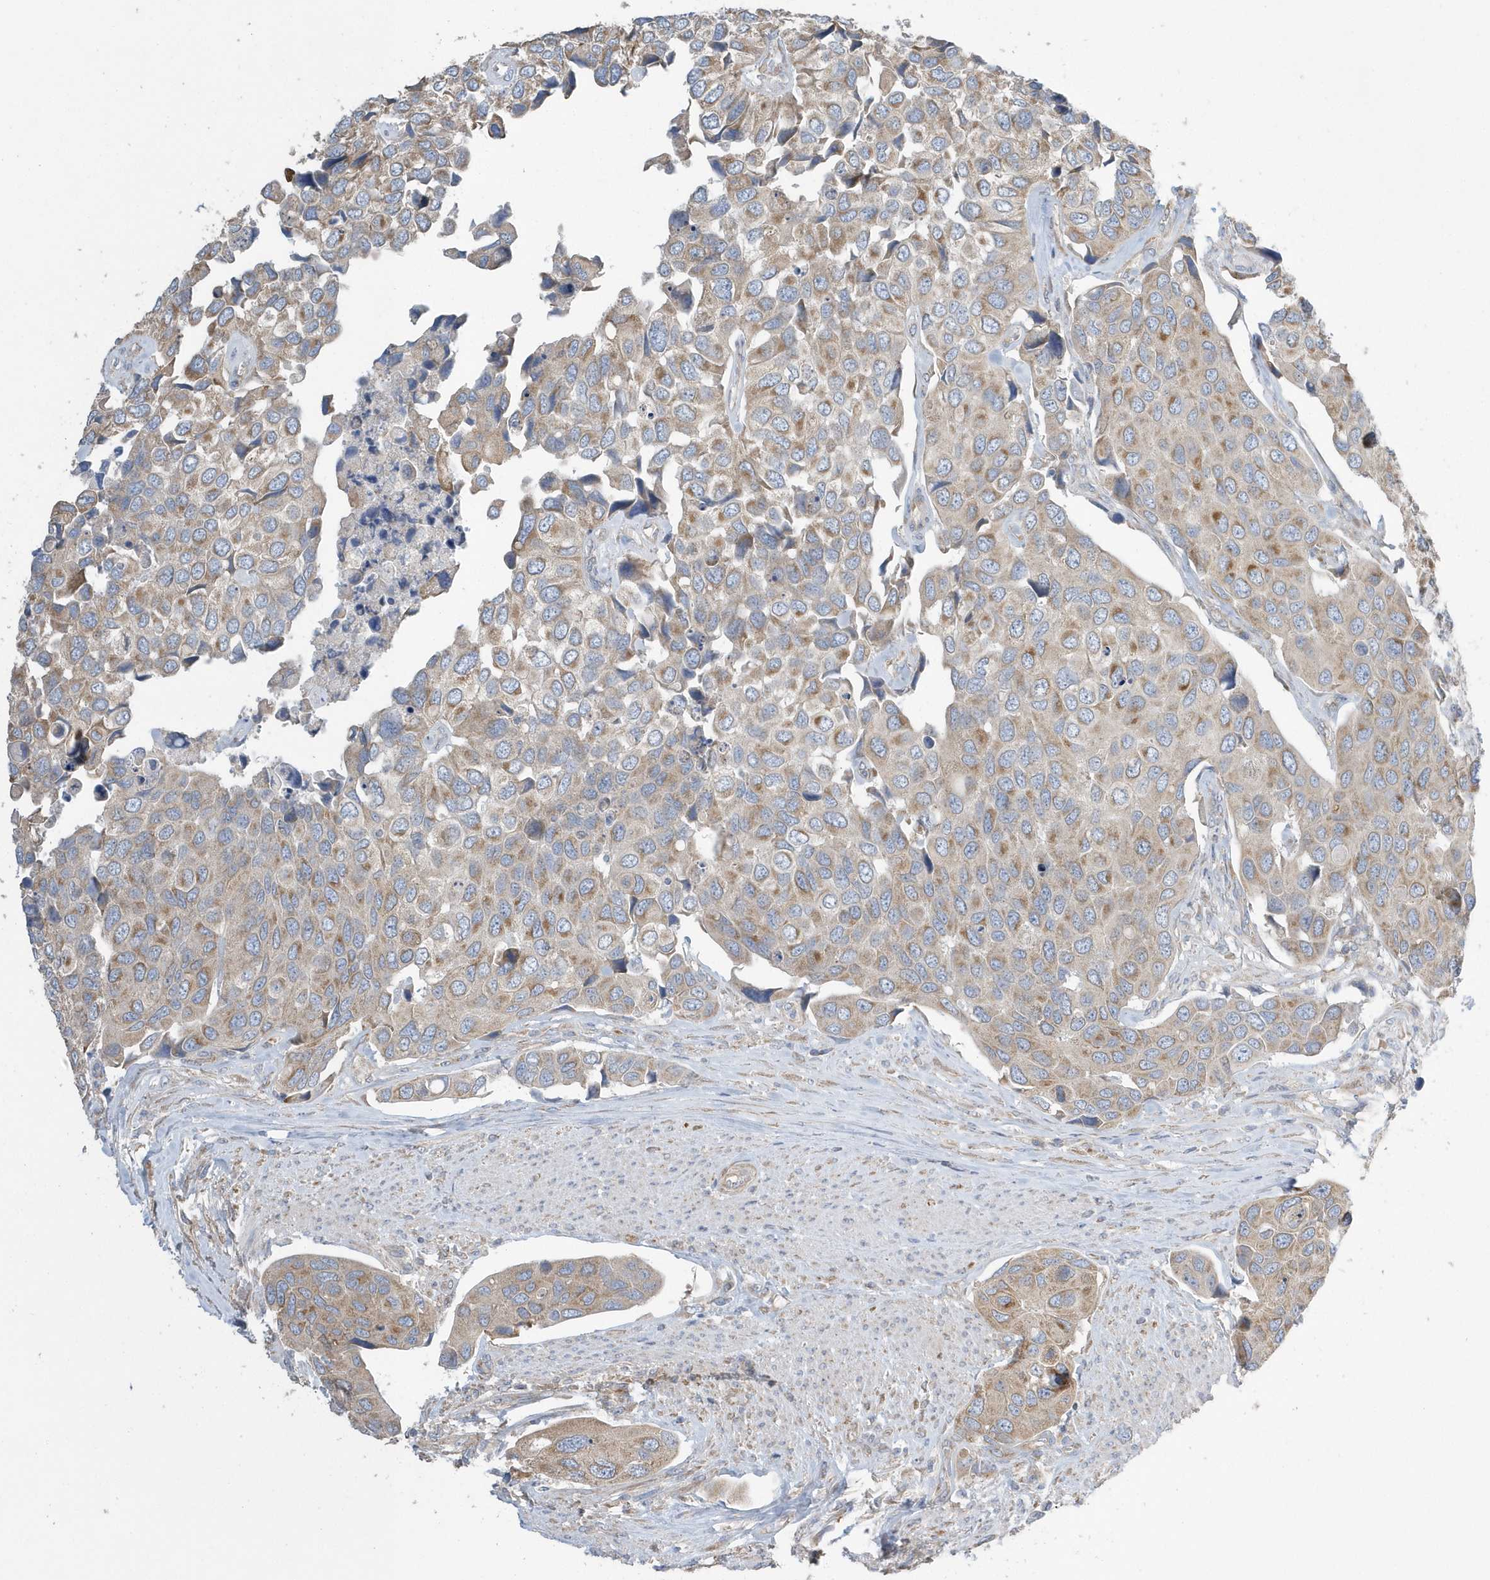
{"staining": {"intensity": "moderate", "quantity": ">75%", "location": "cytoplasmic/membranous"}, "tissue": "urothelial cancer", "cell_type": "Tumor cells", "image_type": "cancer", "snomed": [{"axis": "morphology", "description": "Urothelial carcinoma, High grade"}, {"axis": "topography", "description": "Urinary bladder"}], "caption": "Human urothelial cancer stained with a brown dye demonstrates moderate cytoplasmic/membranous positive positivity in approximately >75% of tumor cells.", "gene": "SPATA5", "patient": {"sex": "male", "age": 74}}